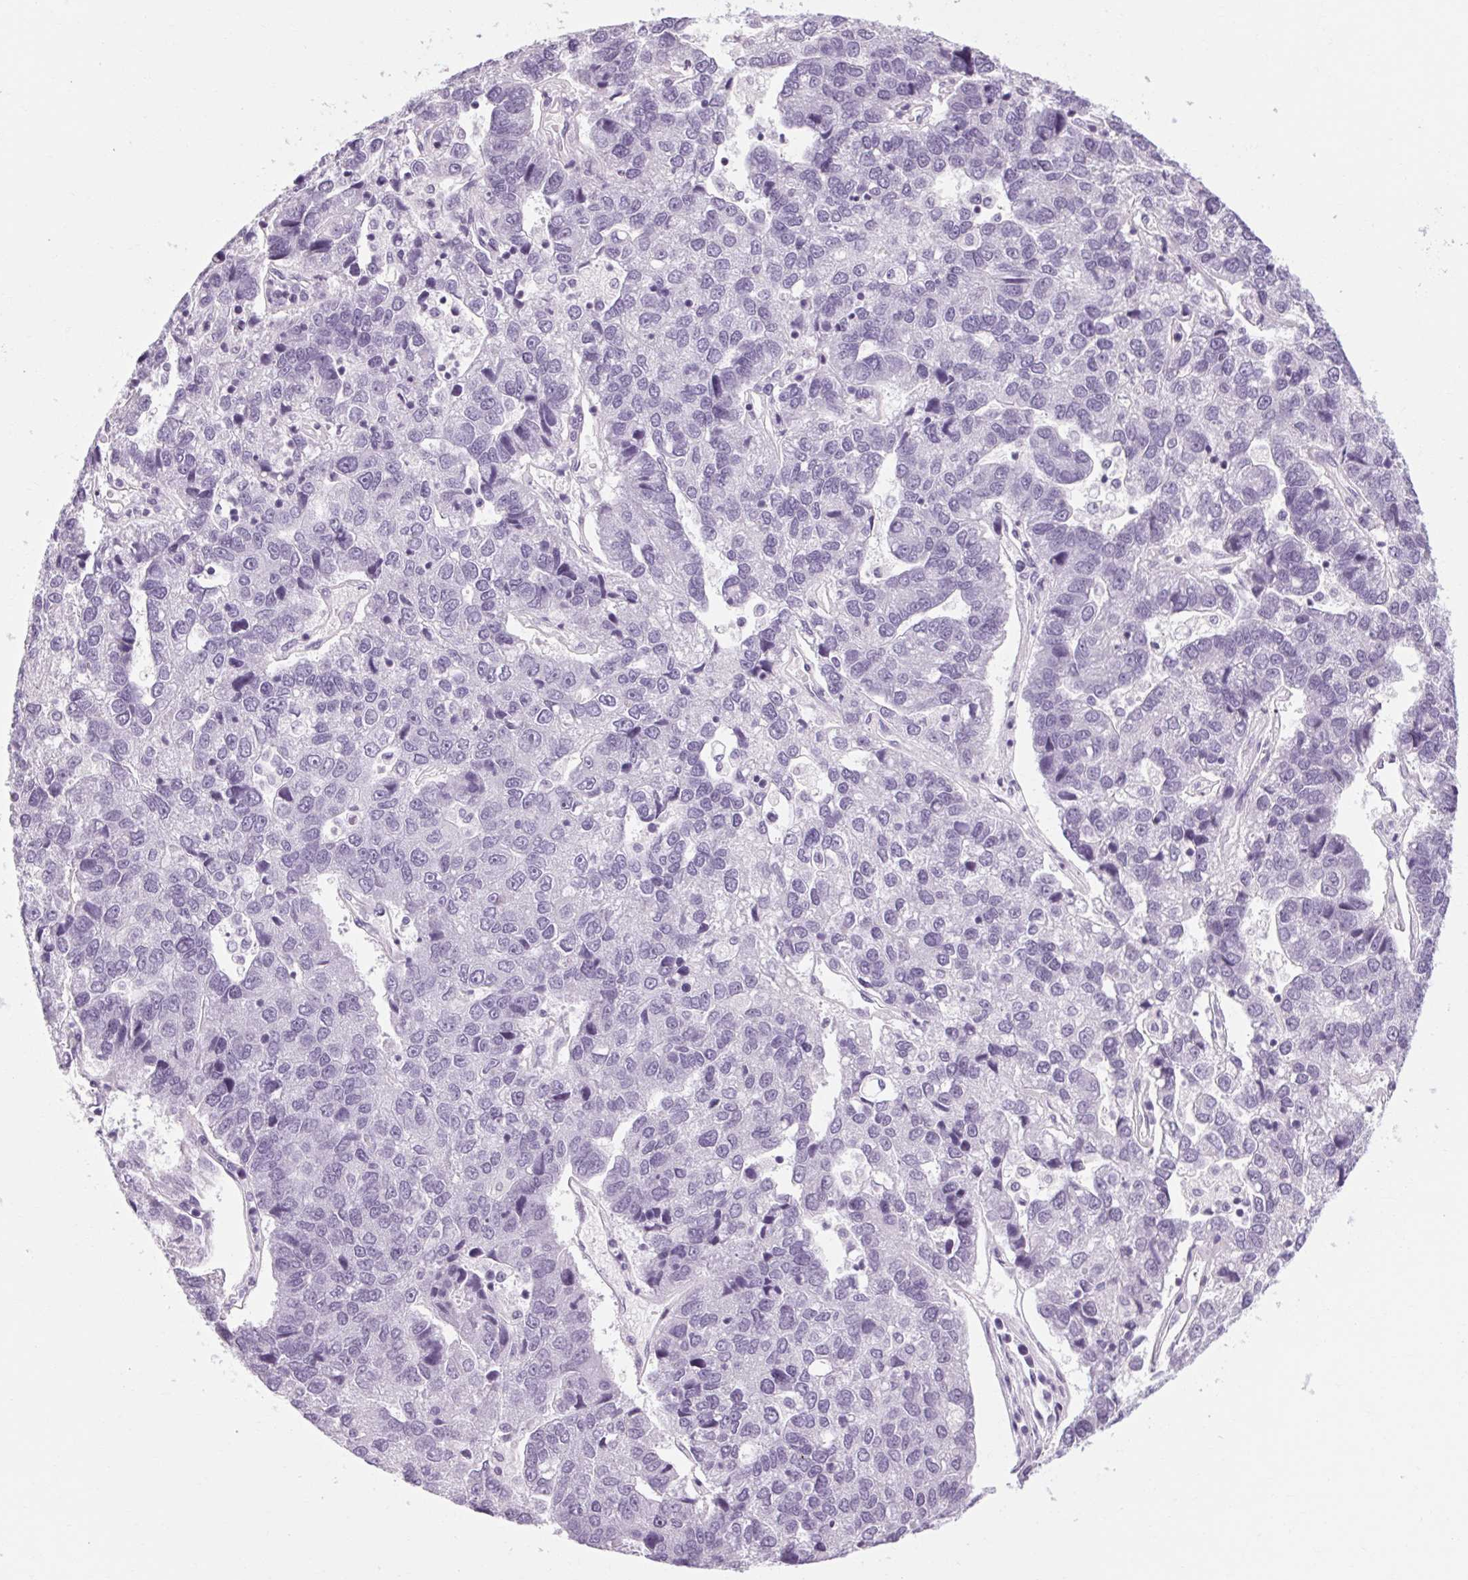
{"staining": {"intensity": "negative", "quantity": "none", "location": "none"}, "tissue": "pancreatic cancer", "cell_type": "Tumor cells", "image_type": "cancer", "snomed": [{"axis": "morphology", "description": "Adenocarcinoma, NOS"}, {"axis": "topography", "description": "Pancreas"}], "caption": "DAB immunohistochemical staining of pancreatic cancer (adenocarcinoma) reveals no significant staining in tumor cells.", "gene": "POMC", "patient": {"sex": "female", "age": 61}}